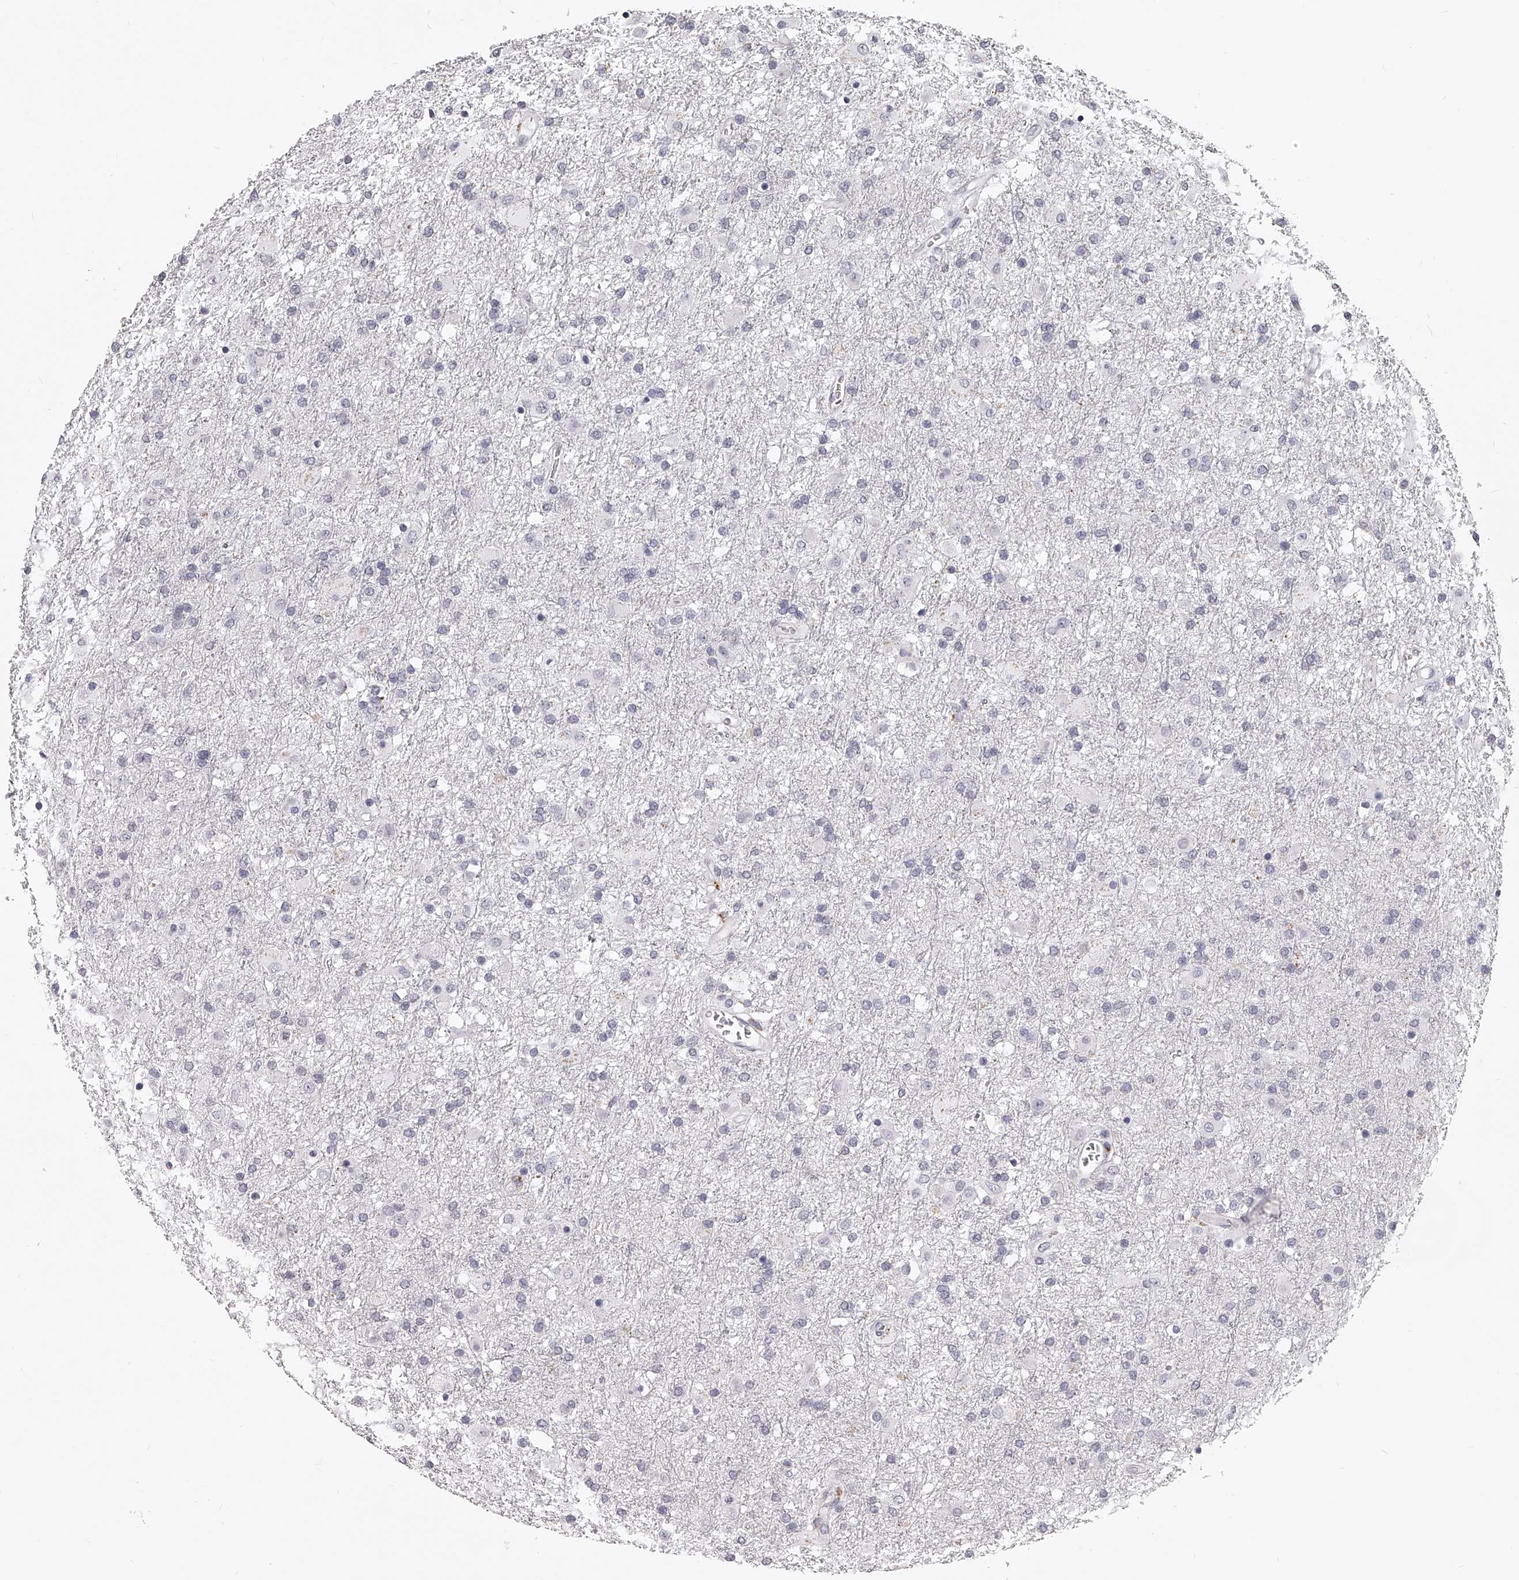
{"staining": {"intensity": "negative", "quantity": "none", "location": "none"}, "tissue": "glioma", "cell_type": "Tumor cells", "image_type": "cancer", "snomed": [{"axis": "morphology", "description": "Glioma, malignant, Low grade"}, {"axis": "topography", "description": "Brain"}], "caption": "Glioma was stained to show a protein in brown. There is no significant expression in tumor cells. (DAB (3,3'-diaminobenzidine) immunohistochemistry (IHC) with hematoxylin counter stain).", "gene": "DMRT1", "patient": {"sex": "male", "age": 65}}